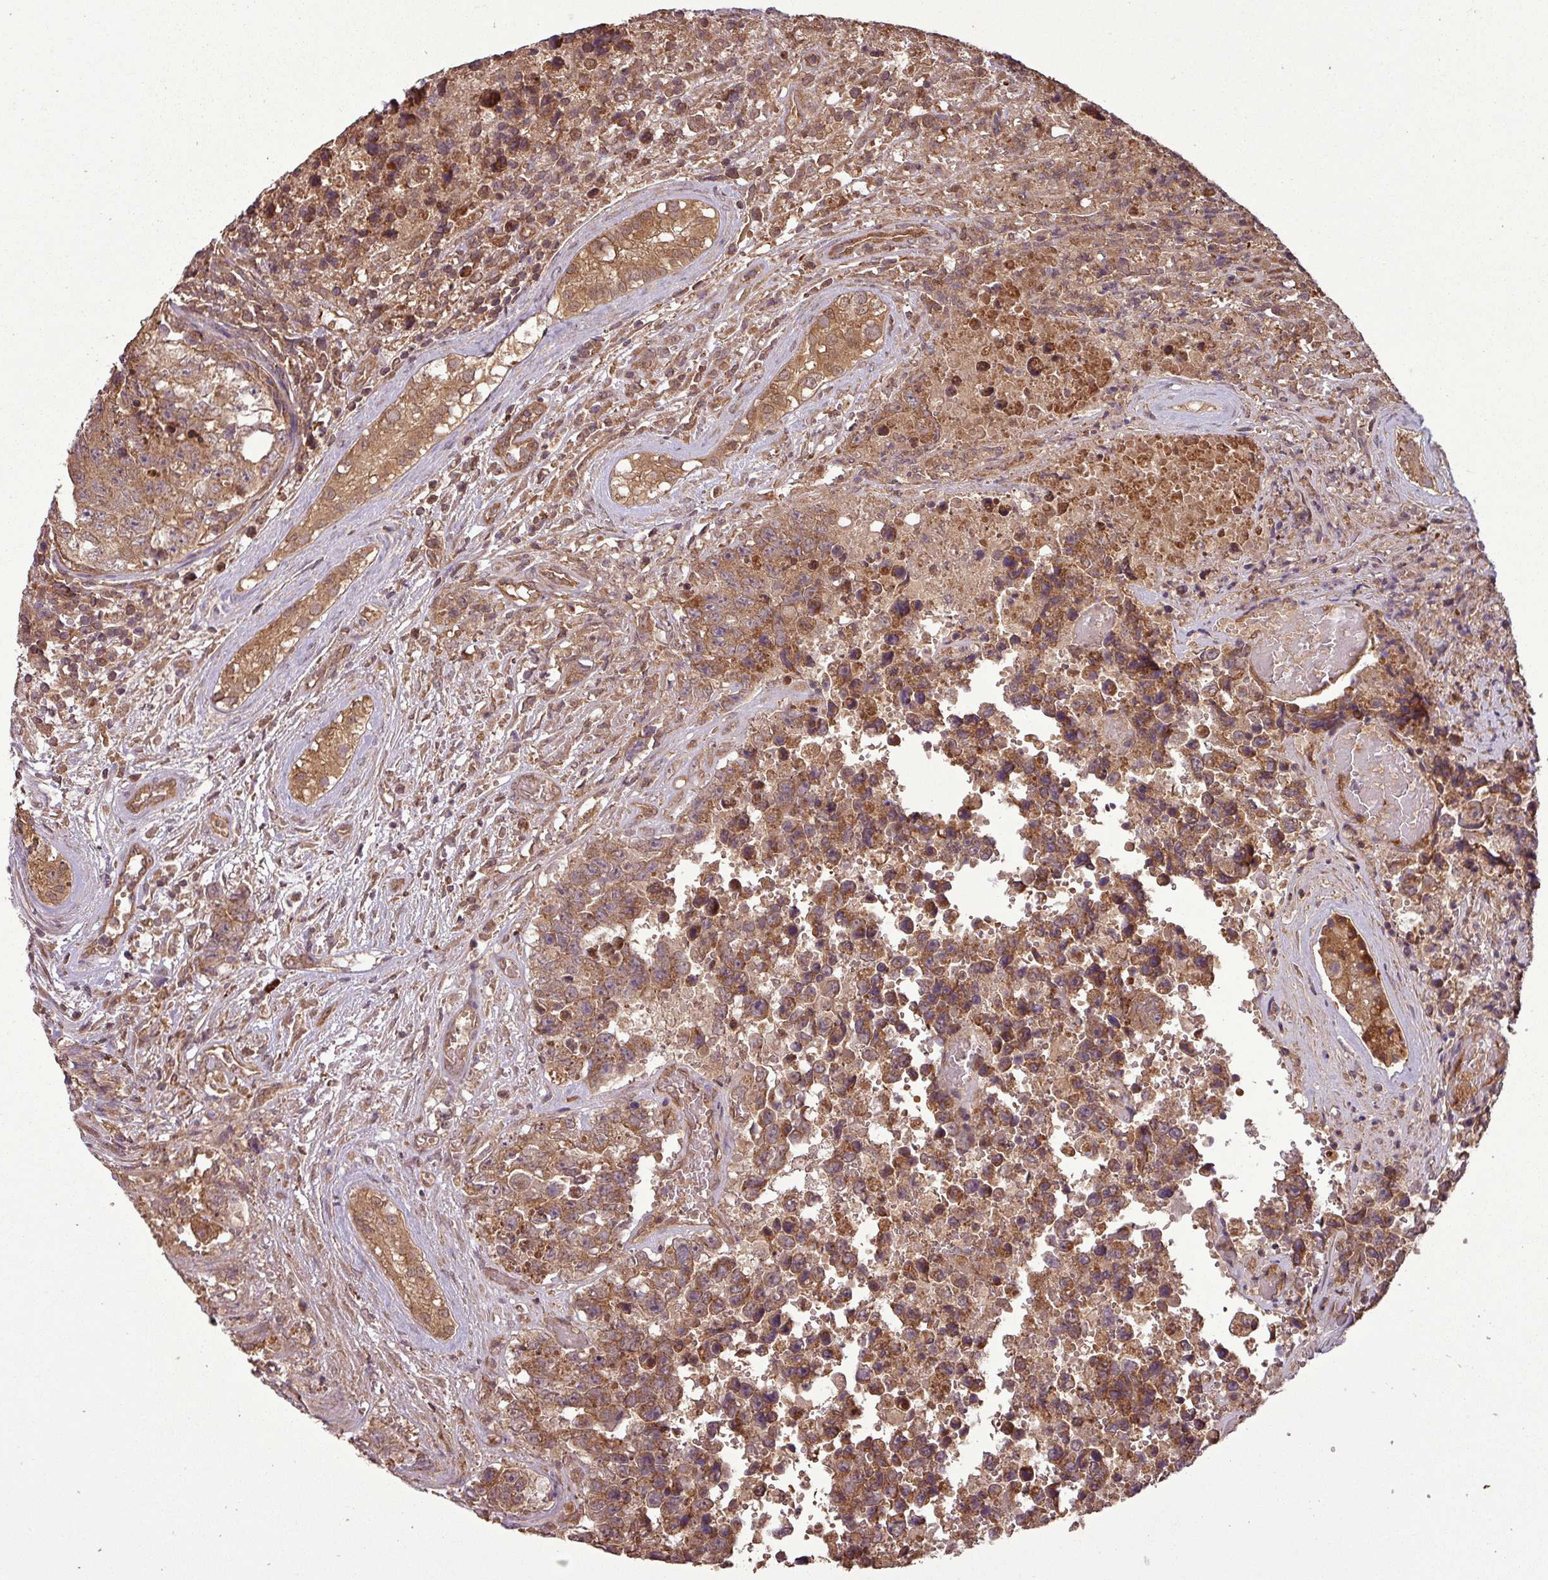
{"staining": {"intensity": "moderate", "quantity": ">75%", "location": "cytoplasmic/membranous"}, "tissue": "testis cancer", "cell_type": "Tumor cells", "image_type": "cancer", "snomed": [{"axis": "morphology", "description": "Normal tissue, NOS"}, {"axis": "morphology", "description": "Carcinoma, Embryonal, NOS"}, {"axis": "topography", "description": "Testis"}, {"axis": "topography", "description": "Epididymis"}], "caption": "A medium amount of moderate cytoplasmic/membranous expression is appreciated in about >75% of tumor cells in testis embryonal carcinoma tissue.", "gene": "NT5C3A", "patient": {"sex": "male", "age": 25}}